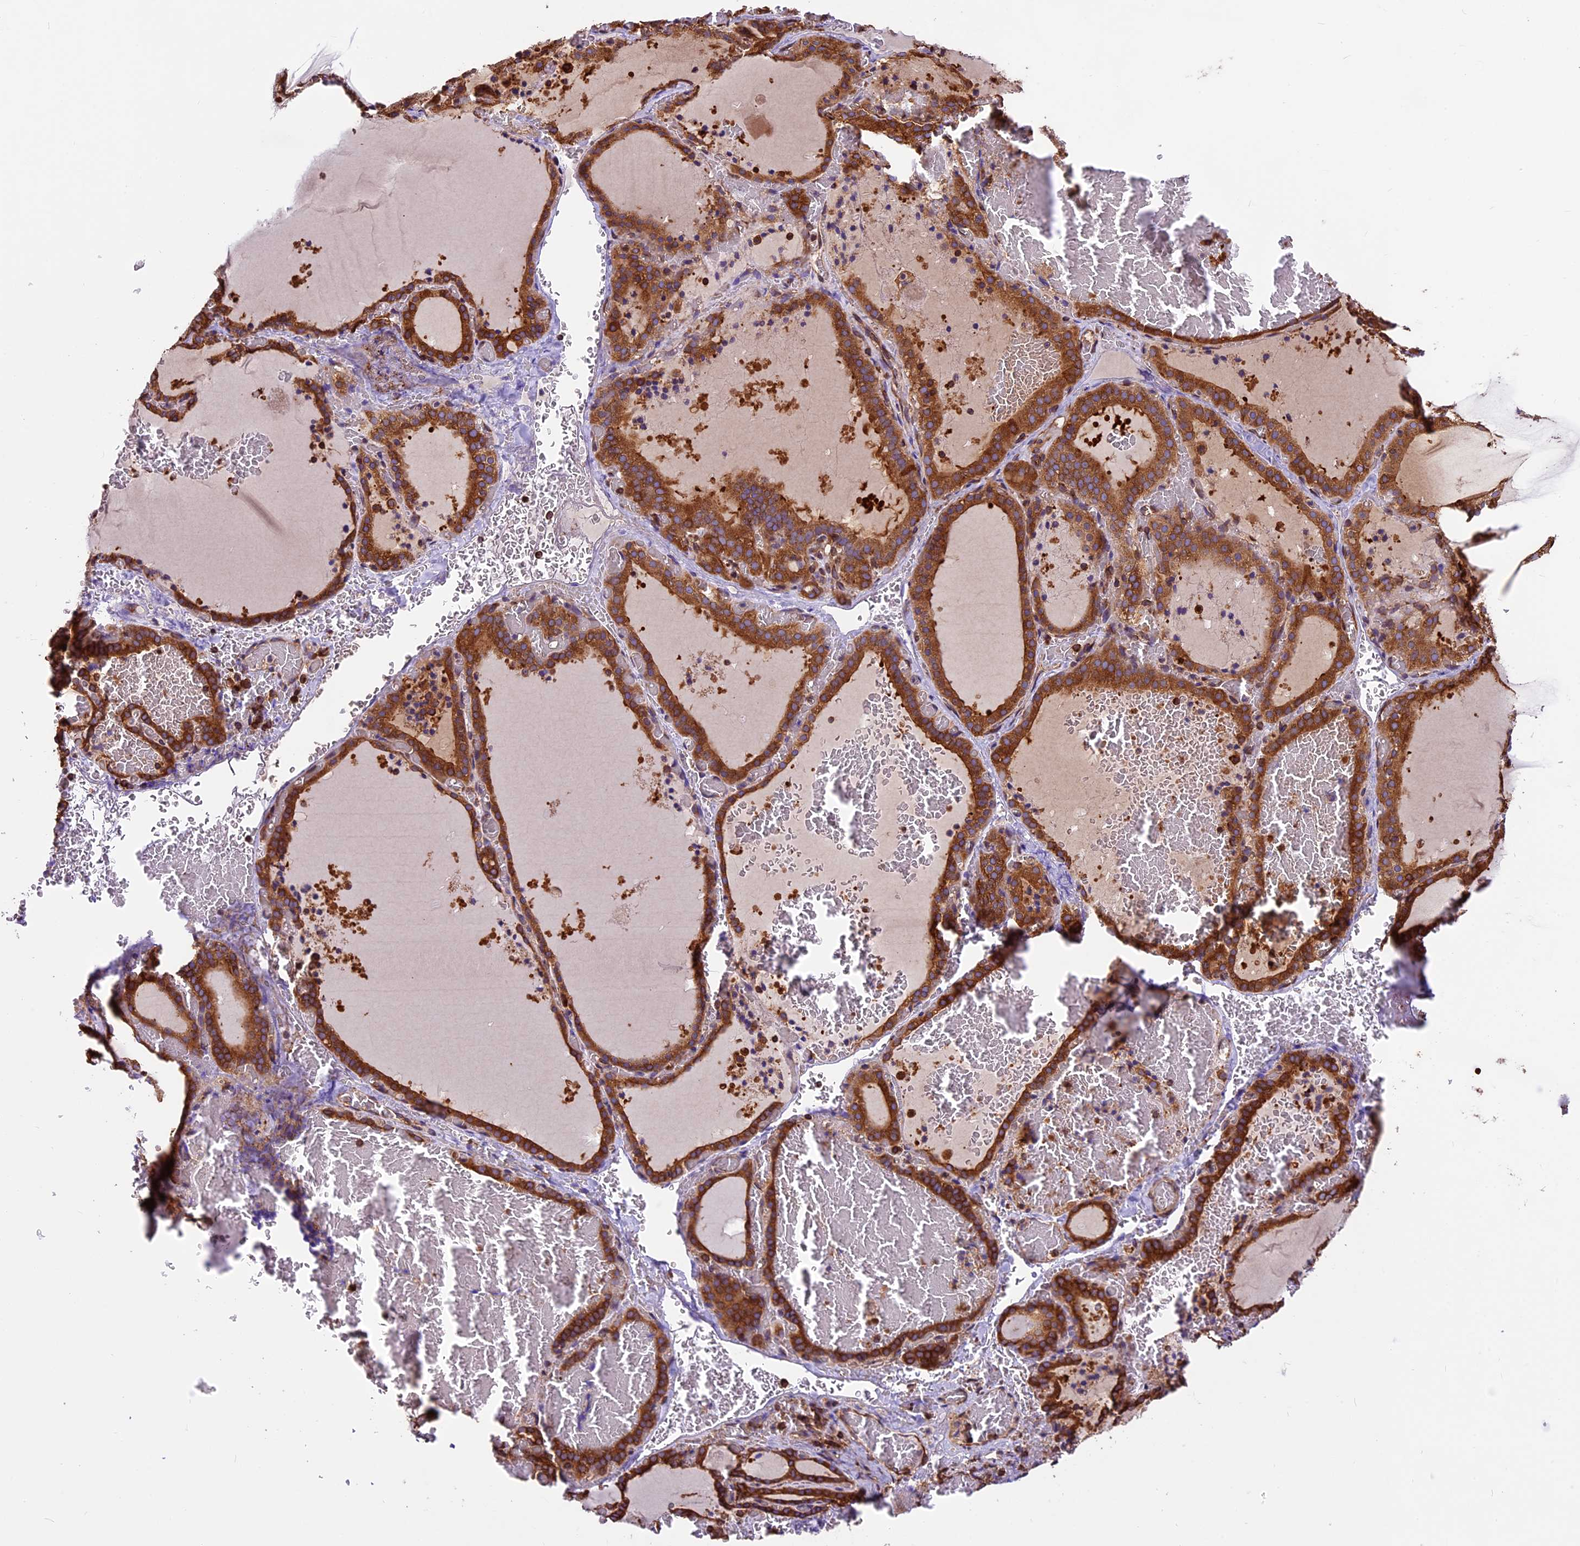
{"staining": {"intensity": "strong", "quantity": ">75%", "location": "cytoplasmic/membranous"}, "tissue": "thyroid gland", "cell_type": "Glandular cells", "image_type": "normal", "snomed": [{"axis": "morphology", "description": "Normal tissue, NOS"}, {"axis": "topography", "description": "Thyroid gland"}], "caption": "High-magnification brightfield microscopy of benign thyroid gland stained with DAB (3,3'-diaminobenzidine) (brown) and counterstained with hematoxylin (blue). glandular cells exhibit strong cytoplasmic/membranous positivity is seen in about>75% of cells. (DAB IHC with brightfield microscopy, high magnification).", "gene": "KARS1", "patient": {"sex": "female", "age": 39}}